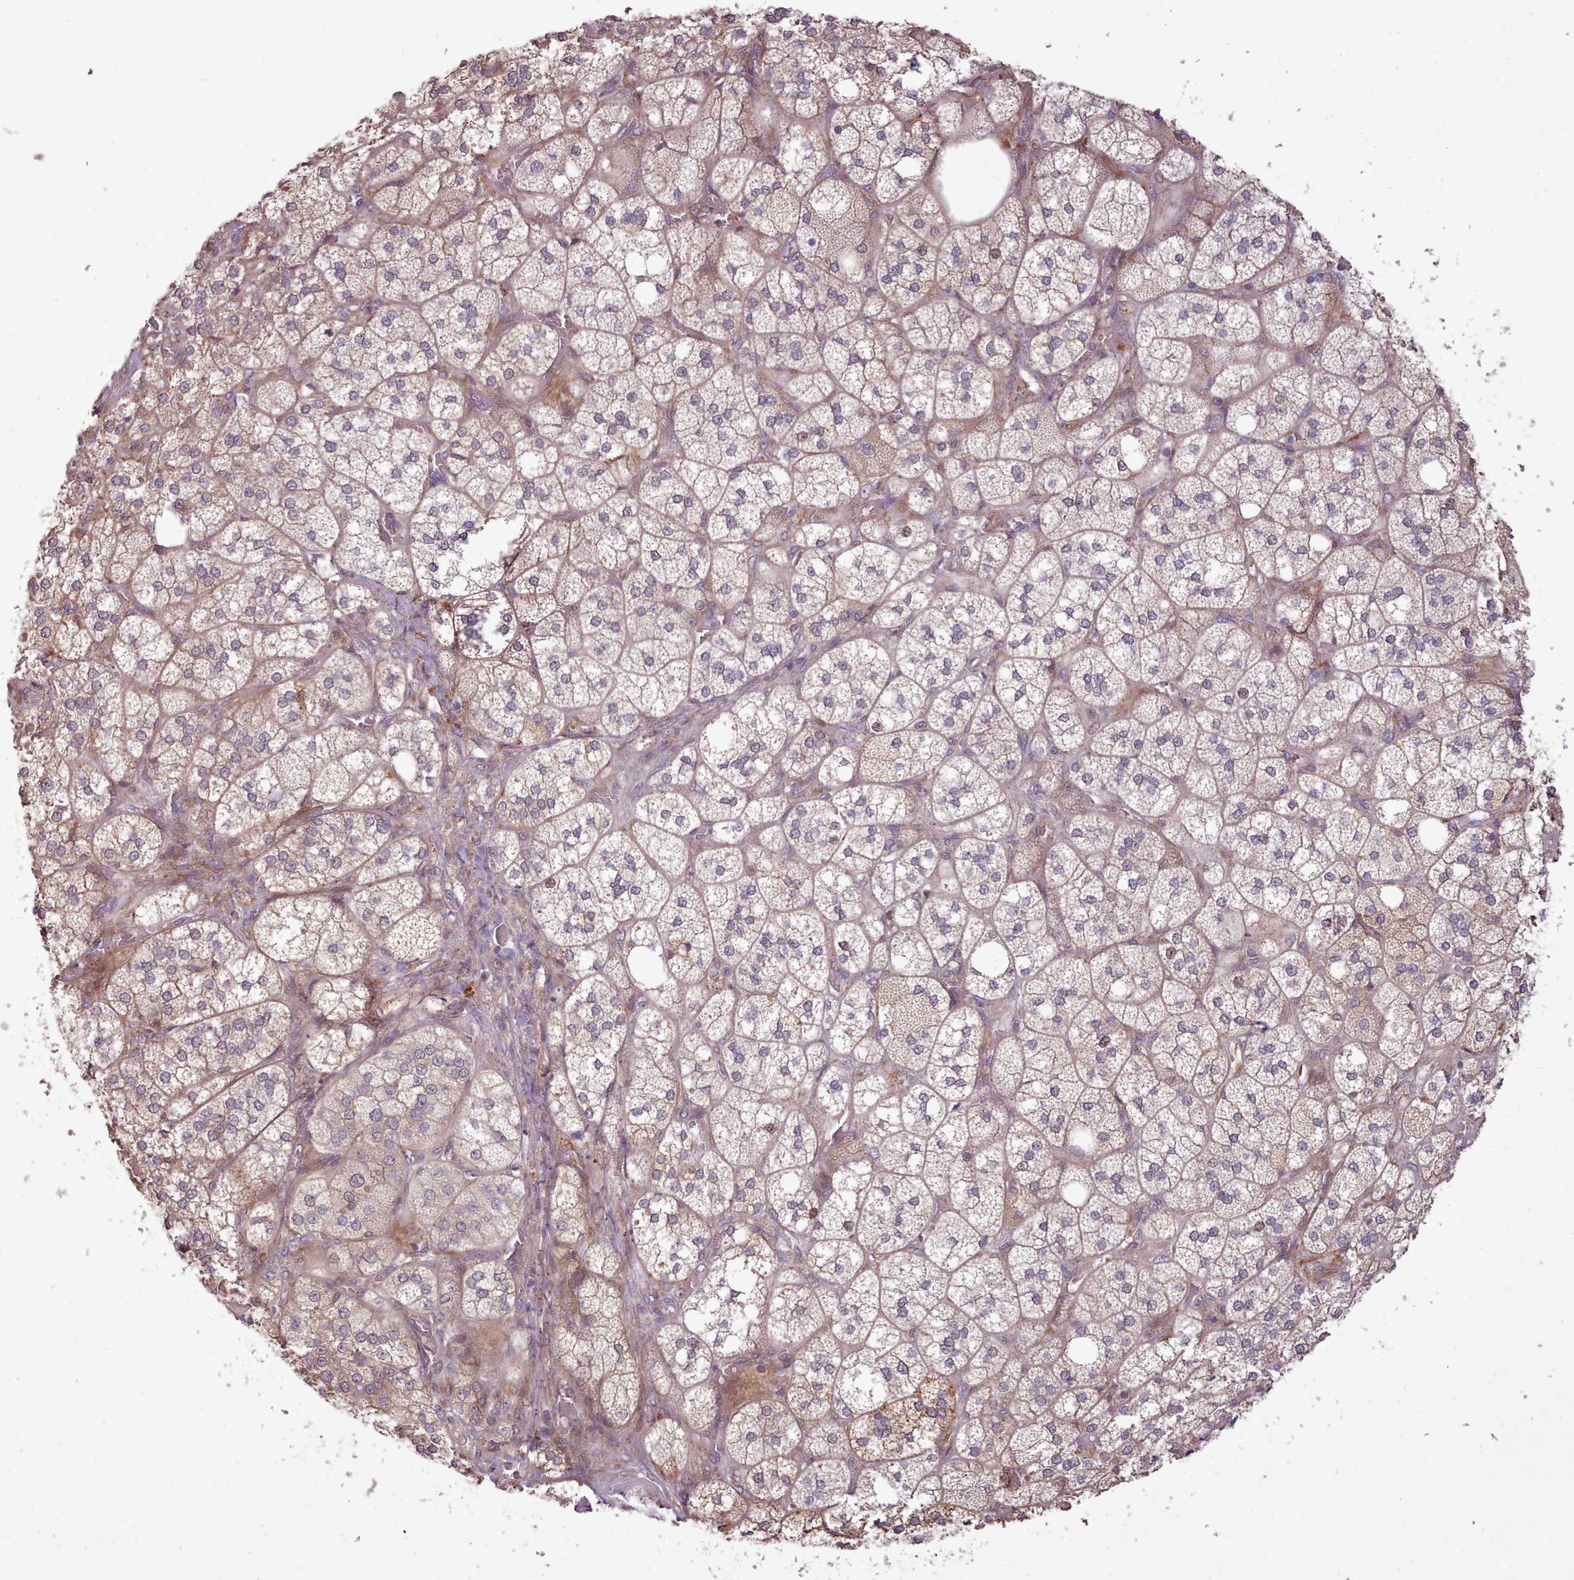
{"staining": {"intensity": "moderate", "quantity": "25%-75%", "location": "cytoplasmic/membranous,nuclear"}, "tissue": "adrenal gland", "cell_type": "Glandular cells", "image_type": "normal", "snomed": [{"axis": "morphology", "description": "Normal tissue, NOS"}, {"axis": "topography", "description": "Adrenal gland"}], "caption": "The photomicrograph demonstrates immunohistochemical staining of unremarkable adrenal gland. There is moderate cytoplasmic/membranous,nuclear expression is present in approximately 25%-75% of glandular cells.", "gene": "GBGT1", "patient": {"sex": "male", "age": 61}}